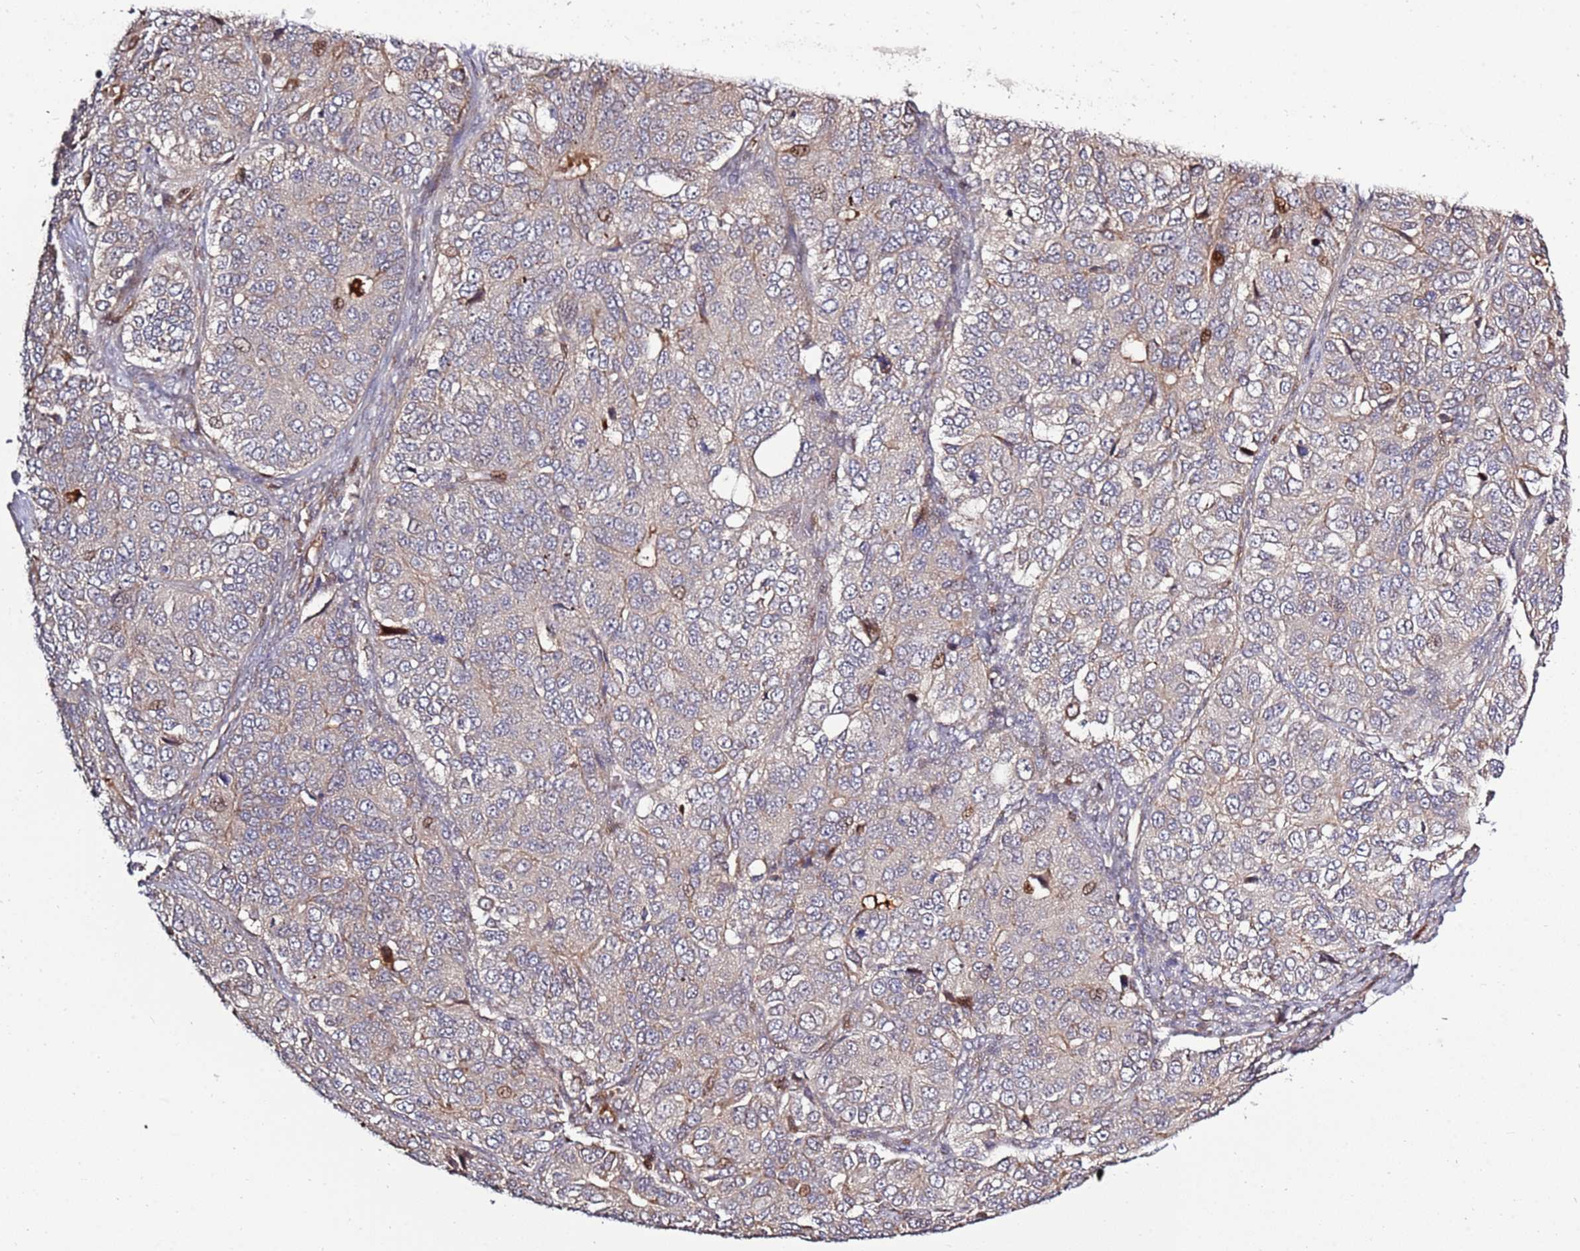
{"staining": {"intensity": "weak", "quantity": "<25%", "location": "cytoplasmic/membranous"}, "tissue": "ovarian cancer", "cell_type": "Tumor cells", "image_type": "cancer", "snomed": [{"axis": "morphology", "description": "Carcinoma, endometroid"}, {"axis": "topography", "description": "Ovary"}], "caption": "The photomicrograph exhibits no significant positivity in tumor cells of ovarian endometroid carcinoma. Brightfield microscopy of immunohistochemistry stained with DAB (3,3'-diaminobenzidine) (brown) and hematoxylin (blue), captured at high magnification.", "gene": "RHBDL1", "patient": {"sex": "female", "age": 51}}